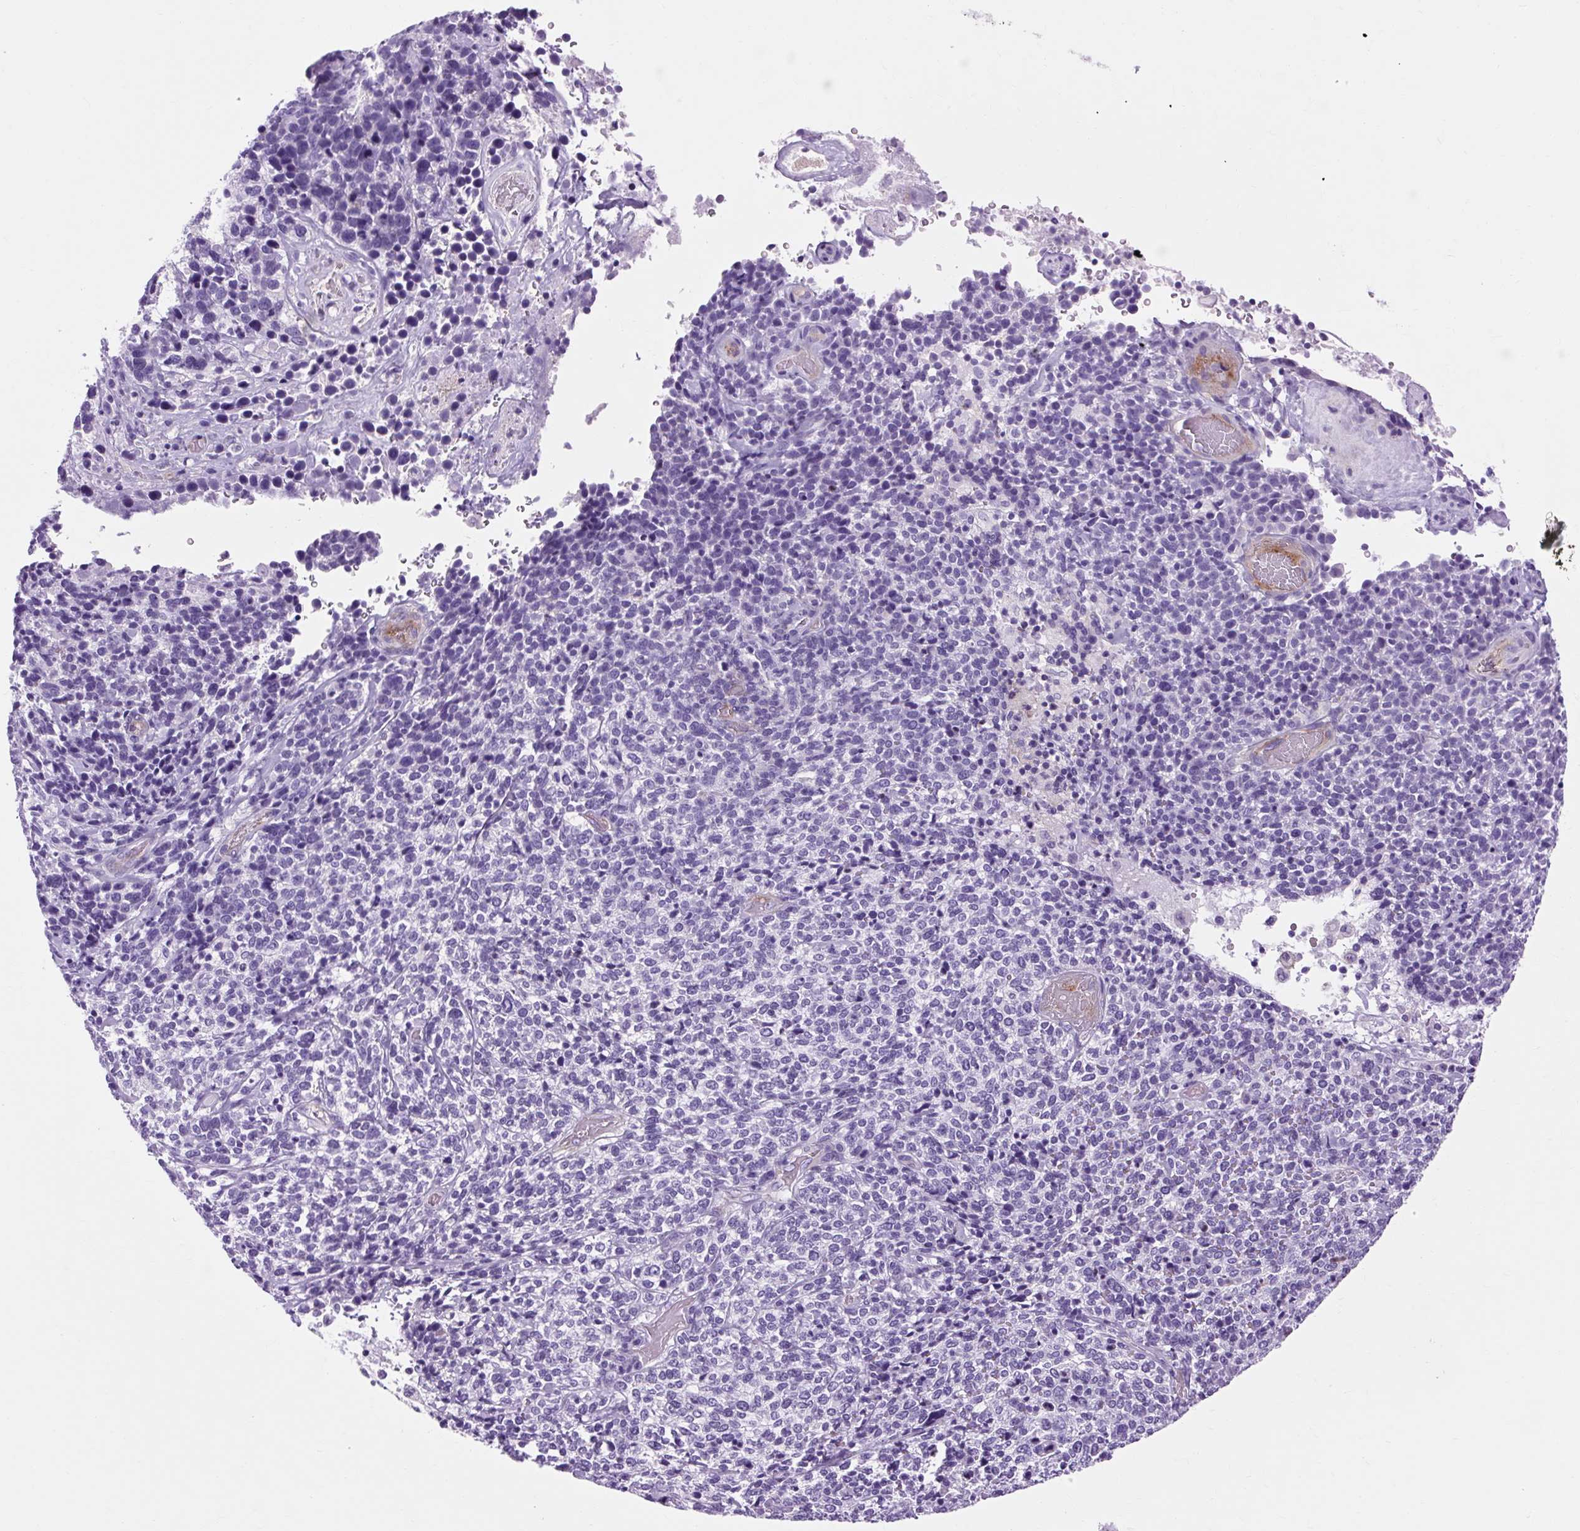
{"staining": {"intensity": "negative", "quantity": "none", "location": "none"}, "tissue": "cervical cancer", "cell_type": "Tumor cells", "image_type": "cancer", "snomed": [{"axis": "morphology", "description": "Squamous cell carcinoma, NOS"}, {"axis": "topography", "description": "Cervix"}], "caption": "Human squamous cell carcinoma (cervical) stained for a protein using immunohistochemistry demonstrates no staining in tumor cells.", "gene": "OOEP", "patient": {"sex": "female", "age": 46}}